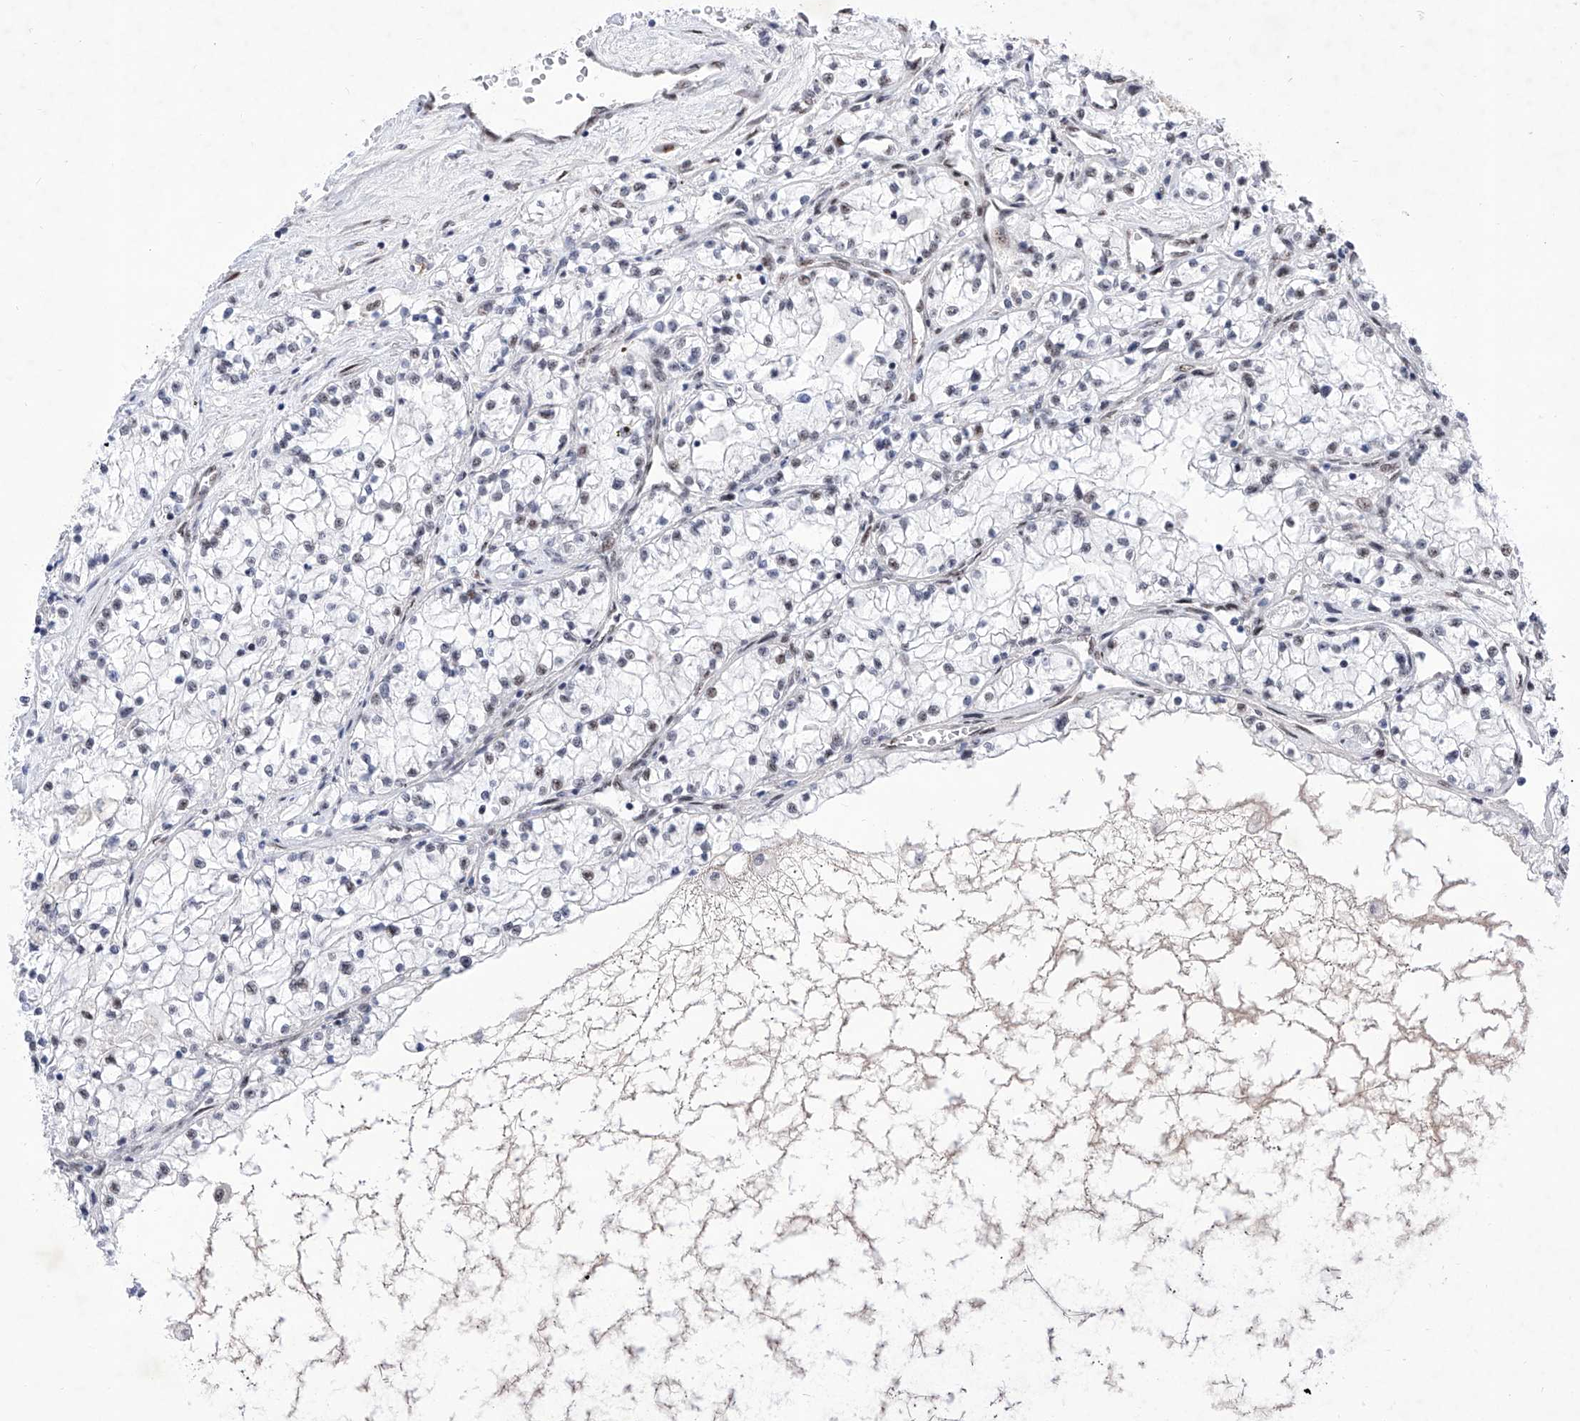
{"staining": {"intensity": "negative", "quantity": "none", "location": "none"}, "tissue": "renal cancer", "cell_type": "Tumor cells", "image_type": "cancer", "snomed": [{"axis": "morphology", "description": "Normal tissue, NOS"}, {"axis": "morphology", "description": "Adenocarcinoma, NOS"}, {"axis": "topography", "description": "Kidney"}], "caption": "Immunohistochemistry histopathology image of neoplastic tissue: human renal cancer stained with DAB reveals no significant protein expression in tumor cells.", "gene": "ATN1", "patient": {"sex": "male", "age": 68}}